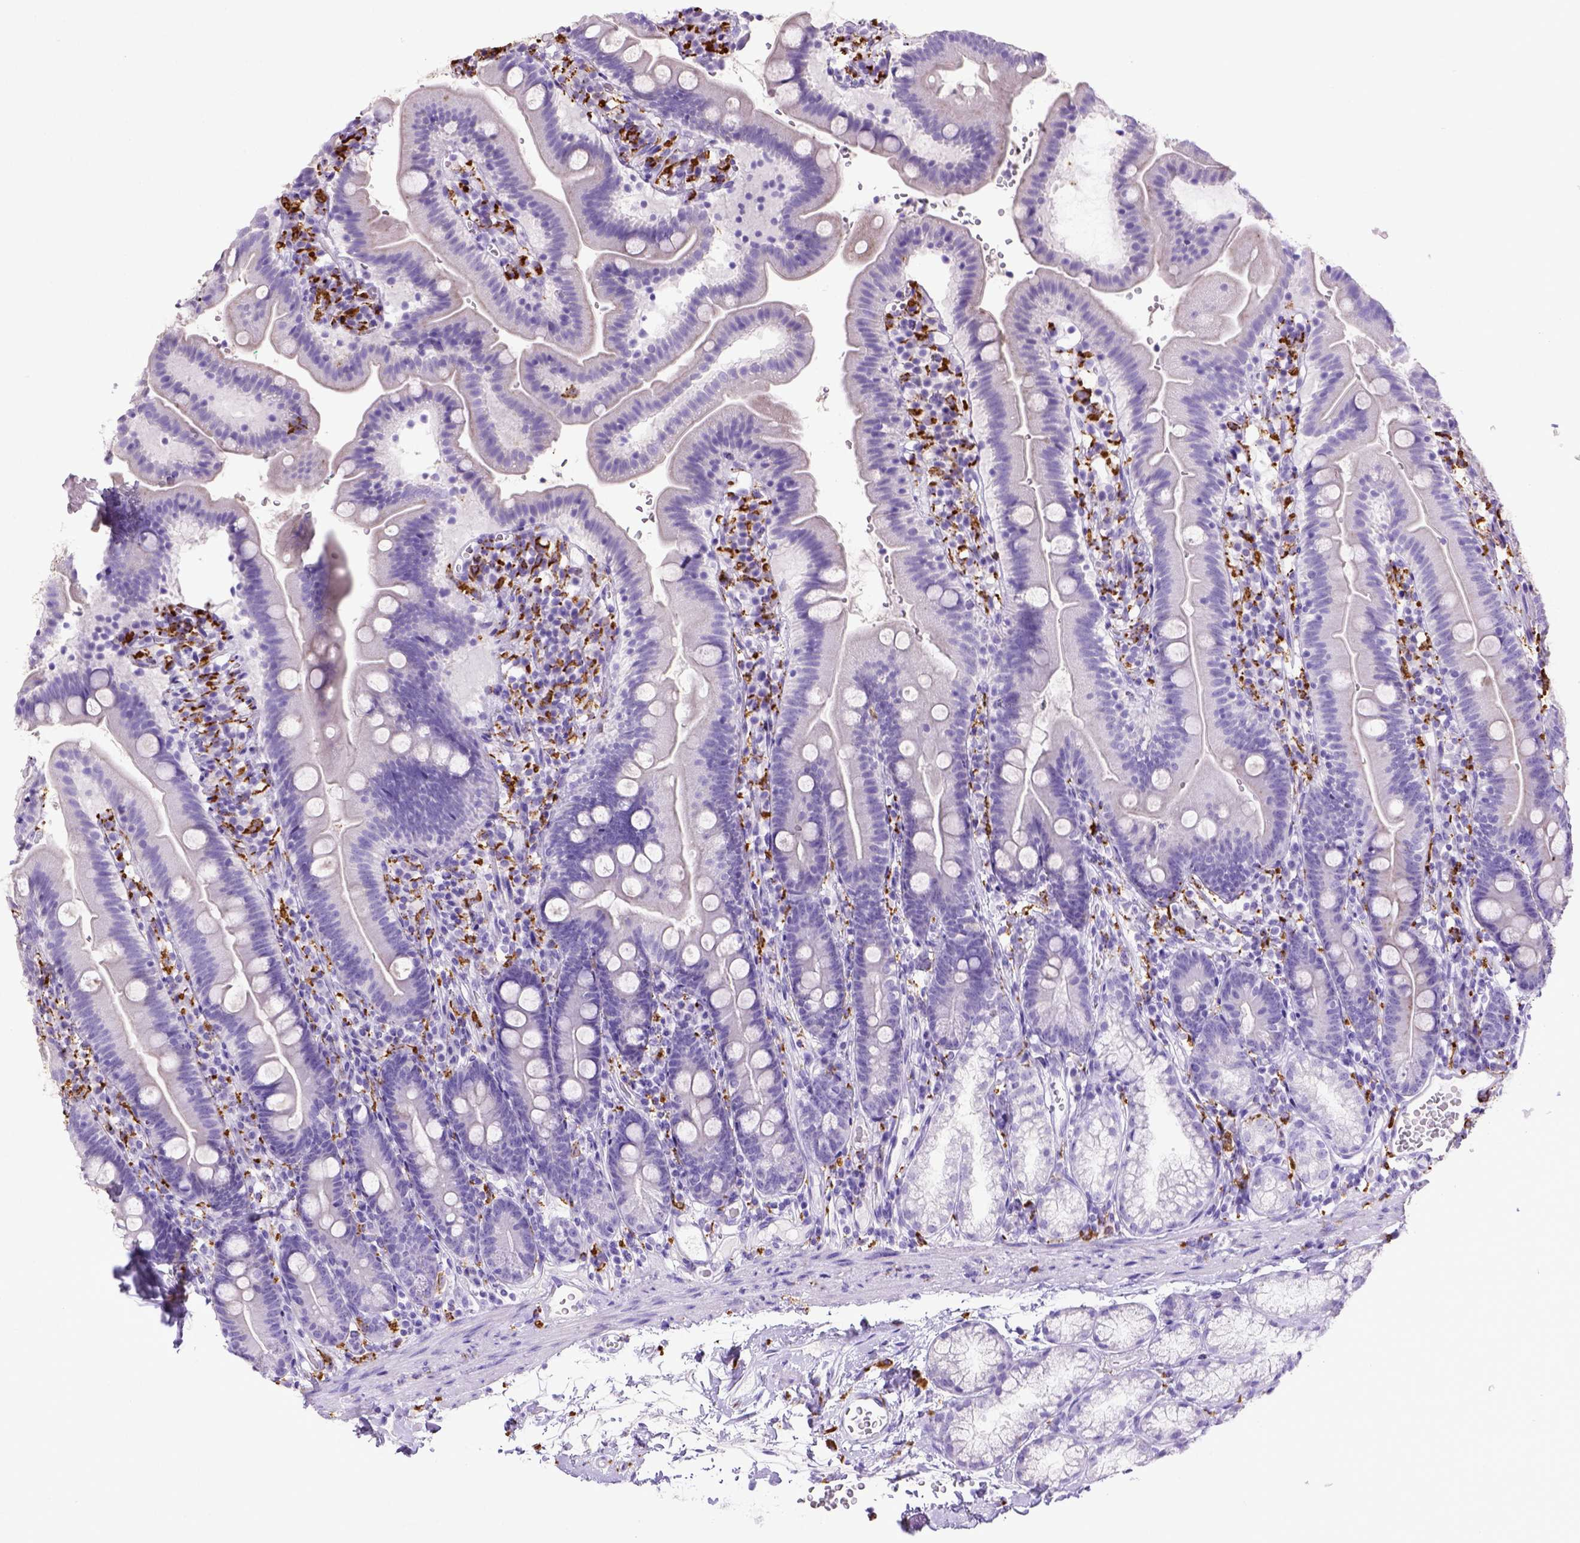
{"staining": {"intensity": "negative", "quantity": "none", "location": "none"}, "tissue": "duodenum", "cell_type": "Glandular cells", "image_type": "normal", "snomed": [{"axis": "morphology", "description": "Normal tissue, NOS"}, {"axis": "topography", "description": "Duodenum"}], "caption": "Human duodenum stained for a protein using immunohistochemistry displays no expression in glandular cells.", "gene": "CD68", "patient": {"sex": "female", "age": 67}}